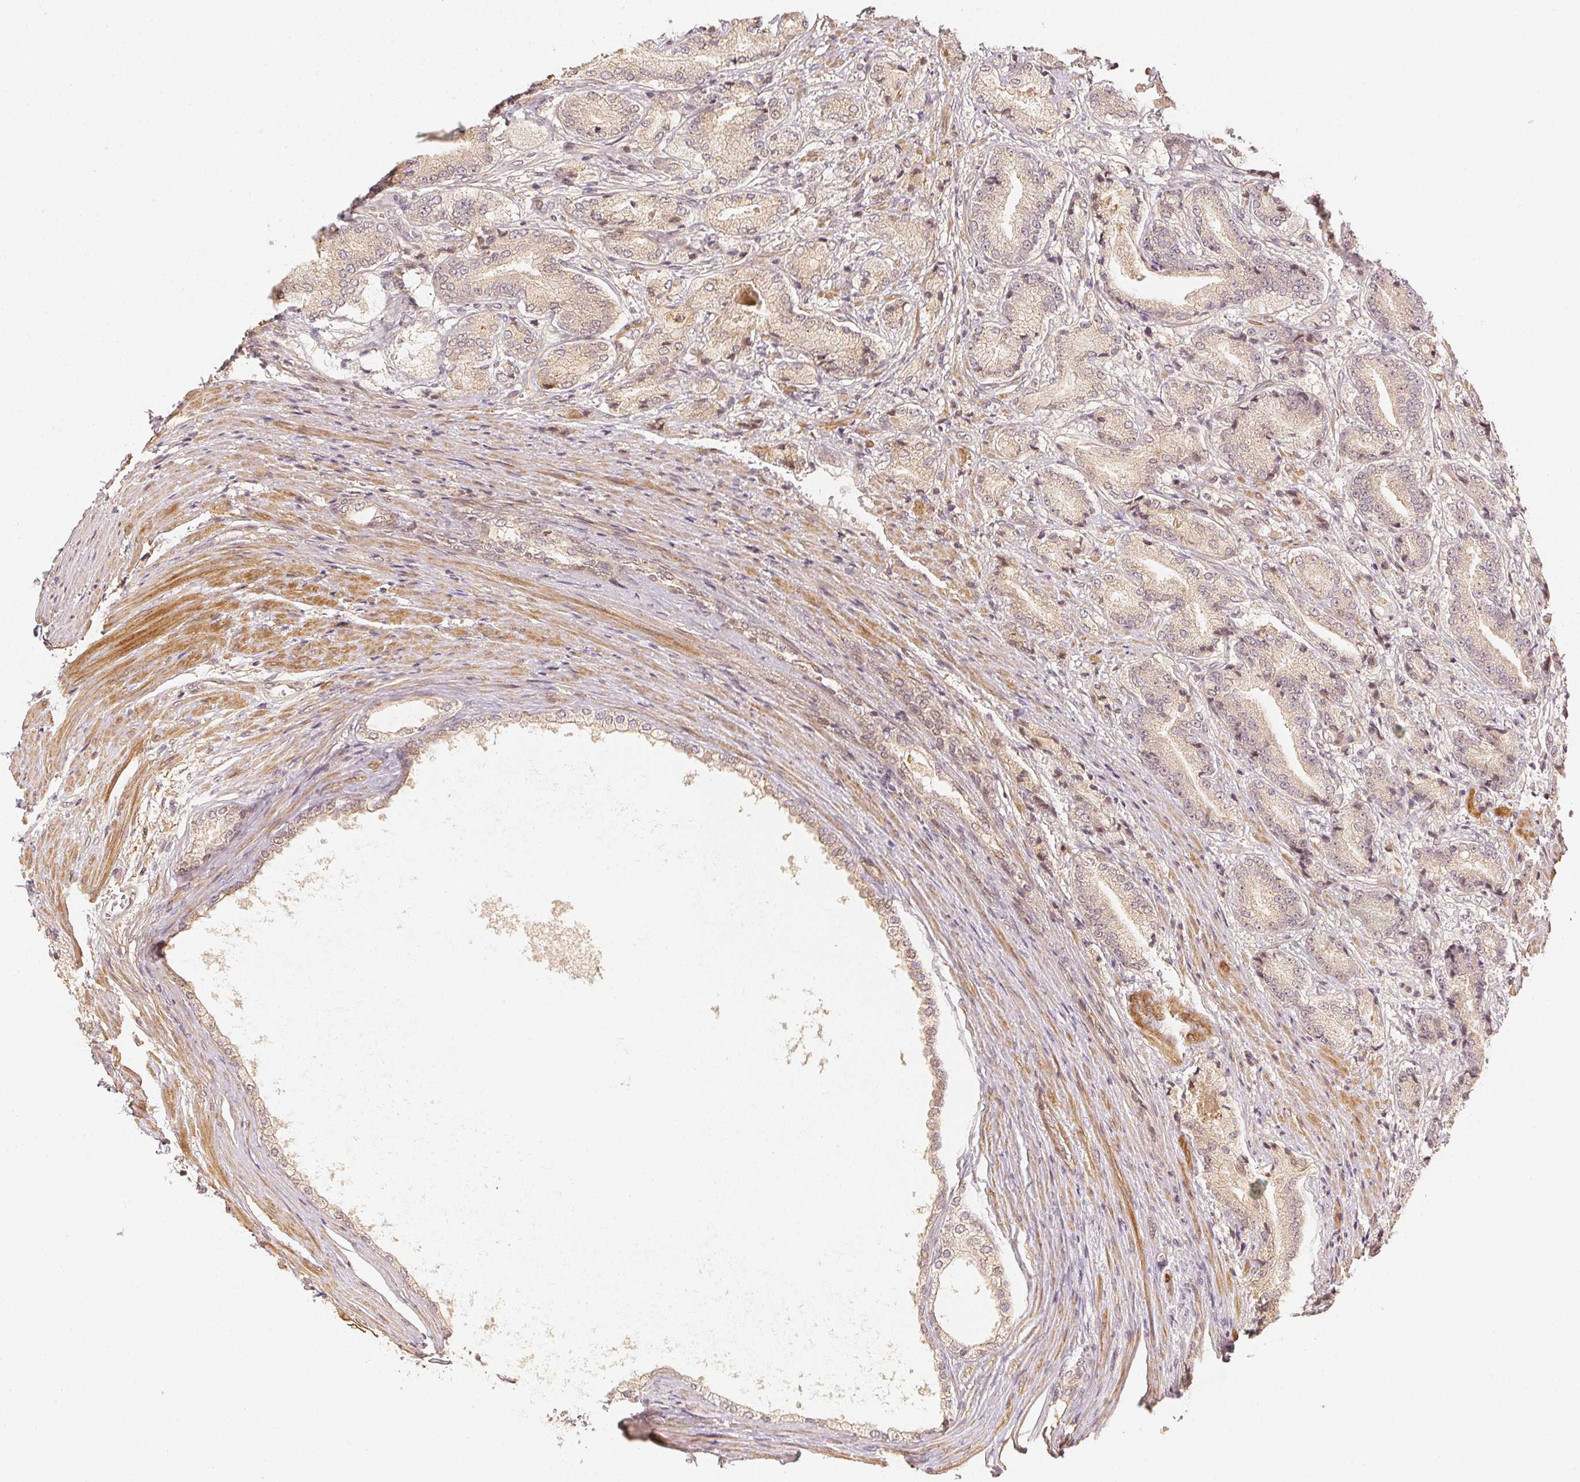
{"staining": {"intensity": "negative", "quantity": "none", "location": "none"}, "tissue": "prostate cancer", "cell_type": "Tumor cells", "image_type": "cancer", "snomed": [{"axis": "morphology", "description": "Adenocarcinoma, High grade"}, {"axis": "topography", "description": "Prostate and seminal vesicle, NOS"}], "caption": "This is a micrograph of IHC staining of prostate cancer (adenocarcinoma (high-grade)), which shows no staining in tumor cells. Nuclei are stained in blue.", "gene": "SERPINE1", "patient": {"sex": "male", "age": 61}}